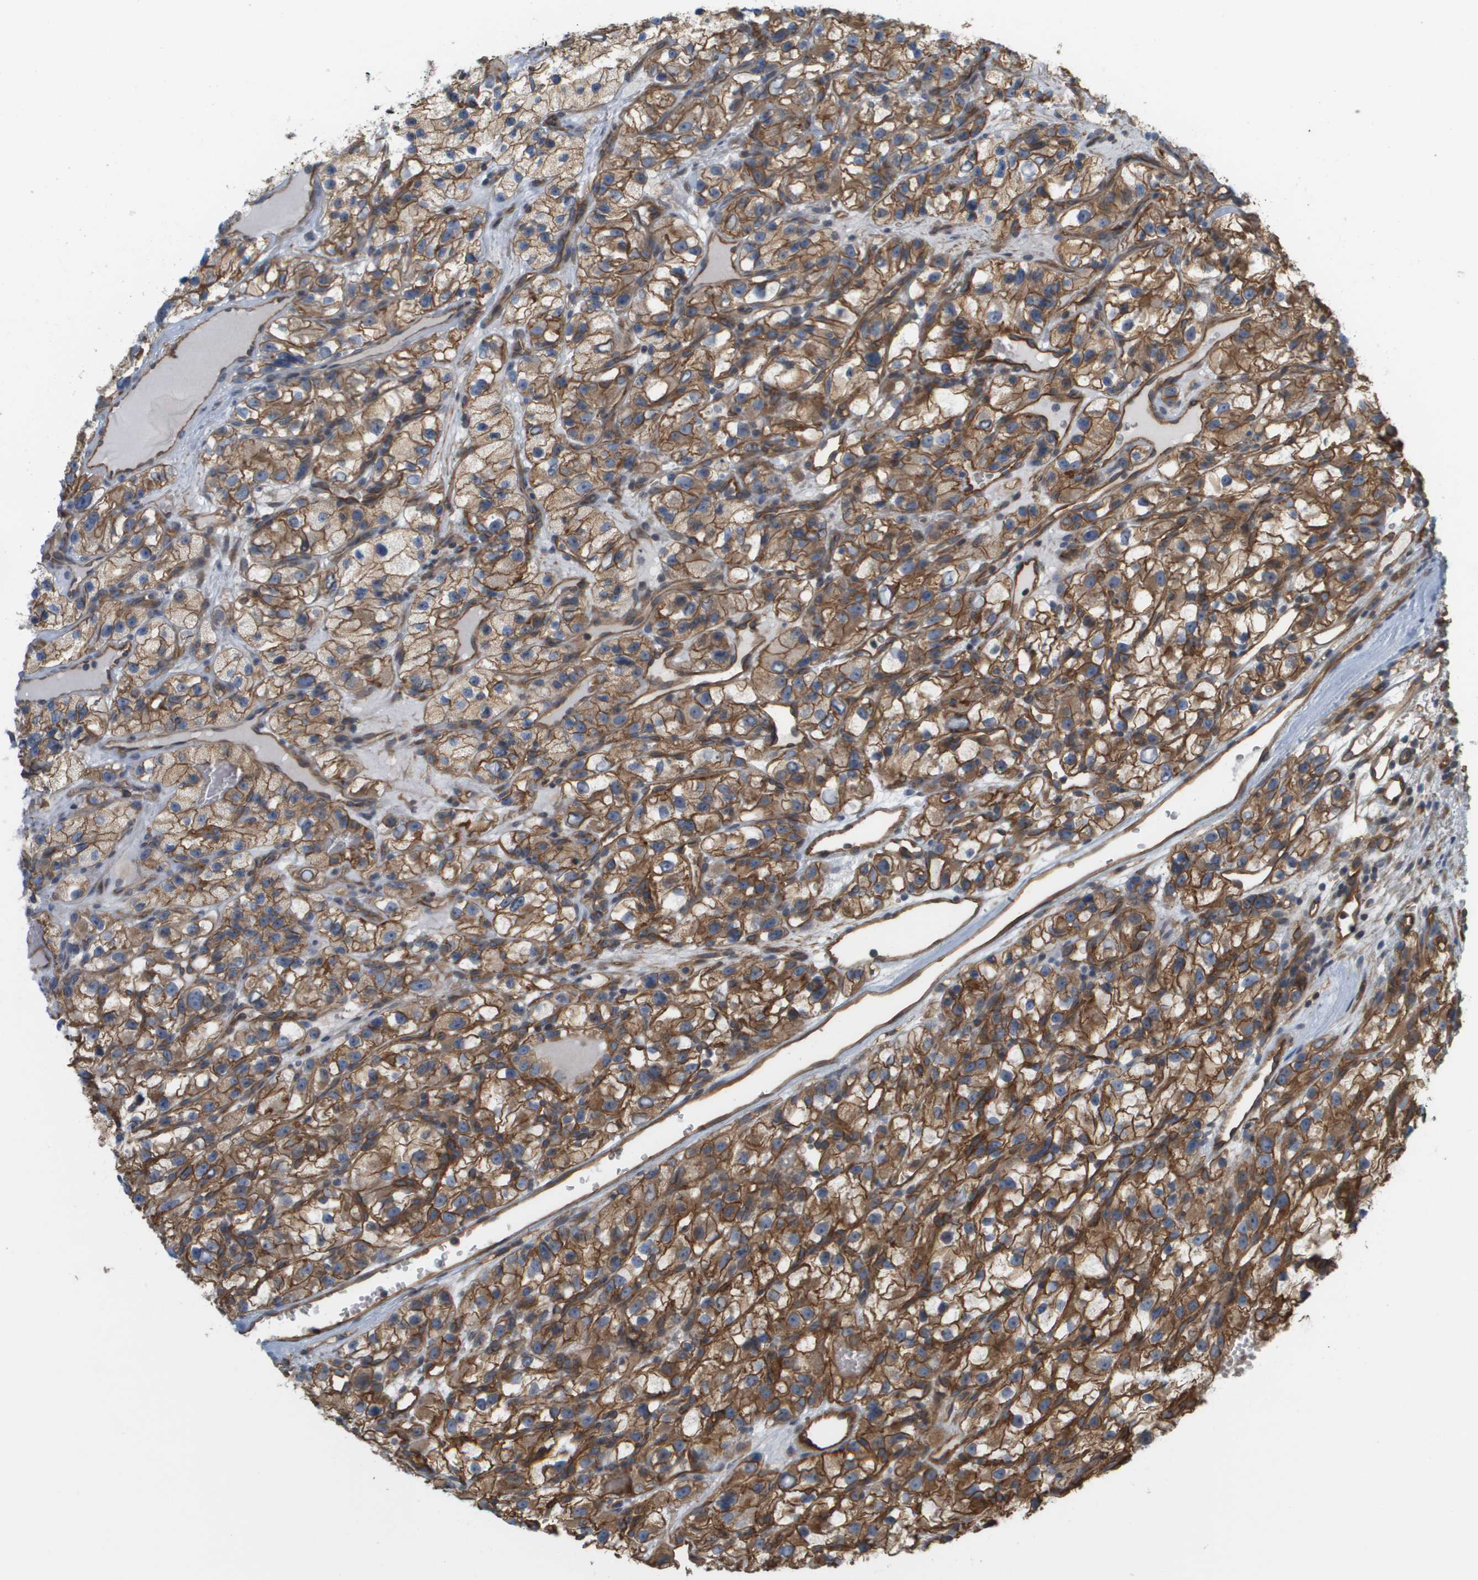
{"staining": {"intensity": "moderate", "quantity": "25%-75%", "location": "cytoplasmic/membranous"}, "tissue": "renal cancer", "cell_type": "Tumor cells", "image_type": "cancer", "snomed": [{"axis": "morphology", "description": "Adenocarcinoma, NOS"}, {"axis": "topography", "description": "Kidney"}], "caption": "Immunohistochemical staining of human renal adenocarcinoma displays medium levels of moderate cytoplasmic/membranous protein expression in approximately 25%-75% of tumor cells.", "gene": "SGMS2", "patient": {"sex": "female", "age": 57}}